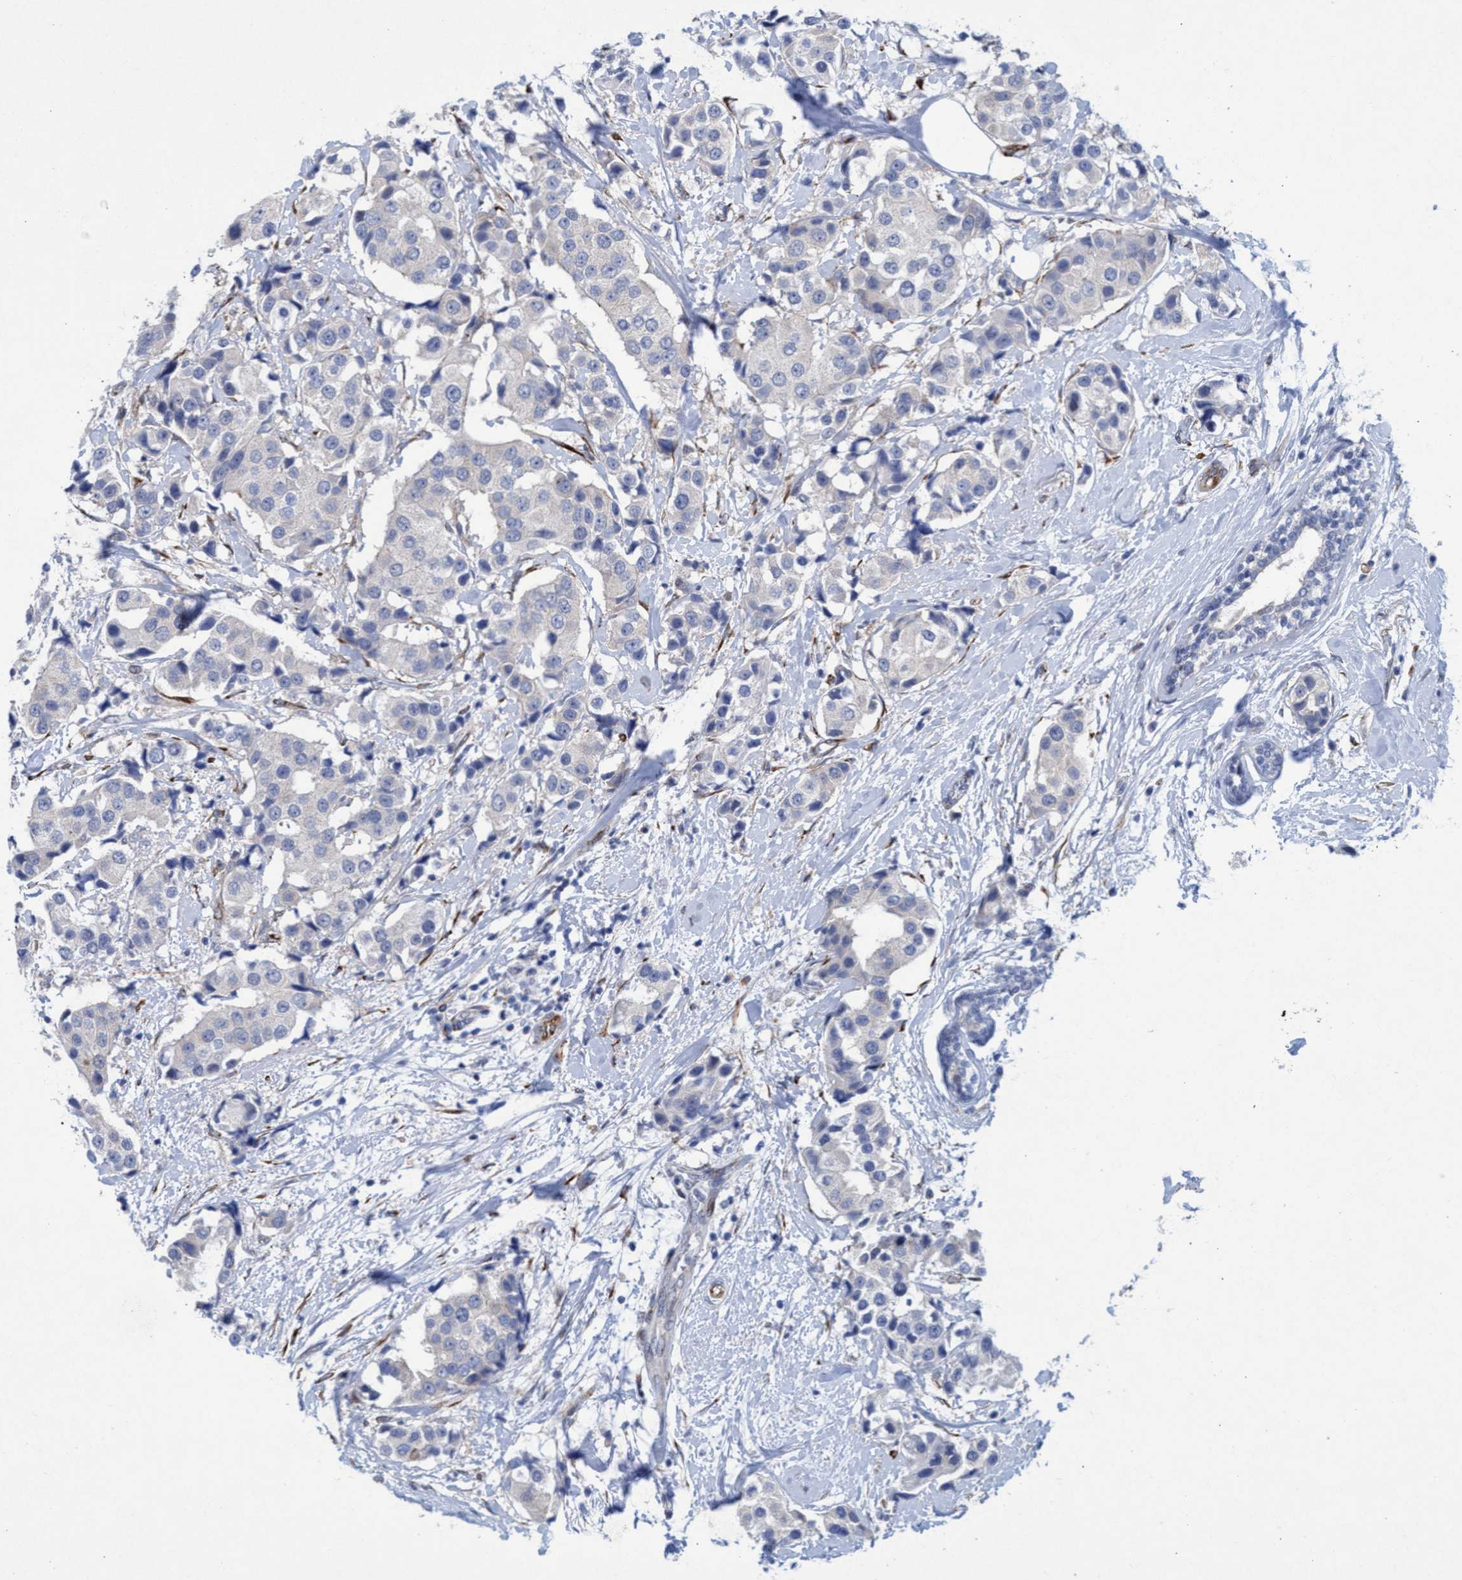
{"staining": {"intensity": "negative", "quantity": "none", "location": "none"}, "tissue": "breast cancer", "cell_type": "Tumor cells", "image_type": "cancer", "snomed": [{"axis": "morphology", "description": "Normal tissue, NOS"}, {"axis": "morphology", "description": "Duct carcinoma"}, {"axis": "topography", "description": "Breast"}], "caption": "Immunohistochemical staining of breast cancer (invasive ductal carcinoma) shows no significant positivity in tumor cells.", "gene": "SLC43A2", "patient": {"sex": "female", "age": 39}}